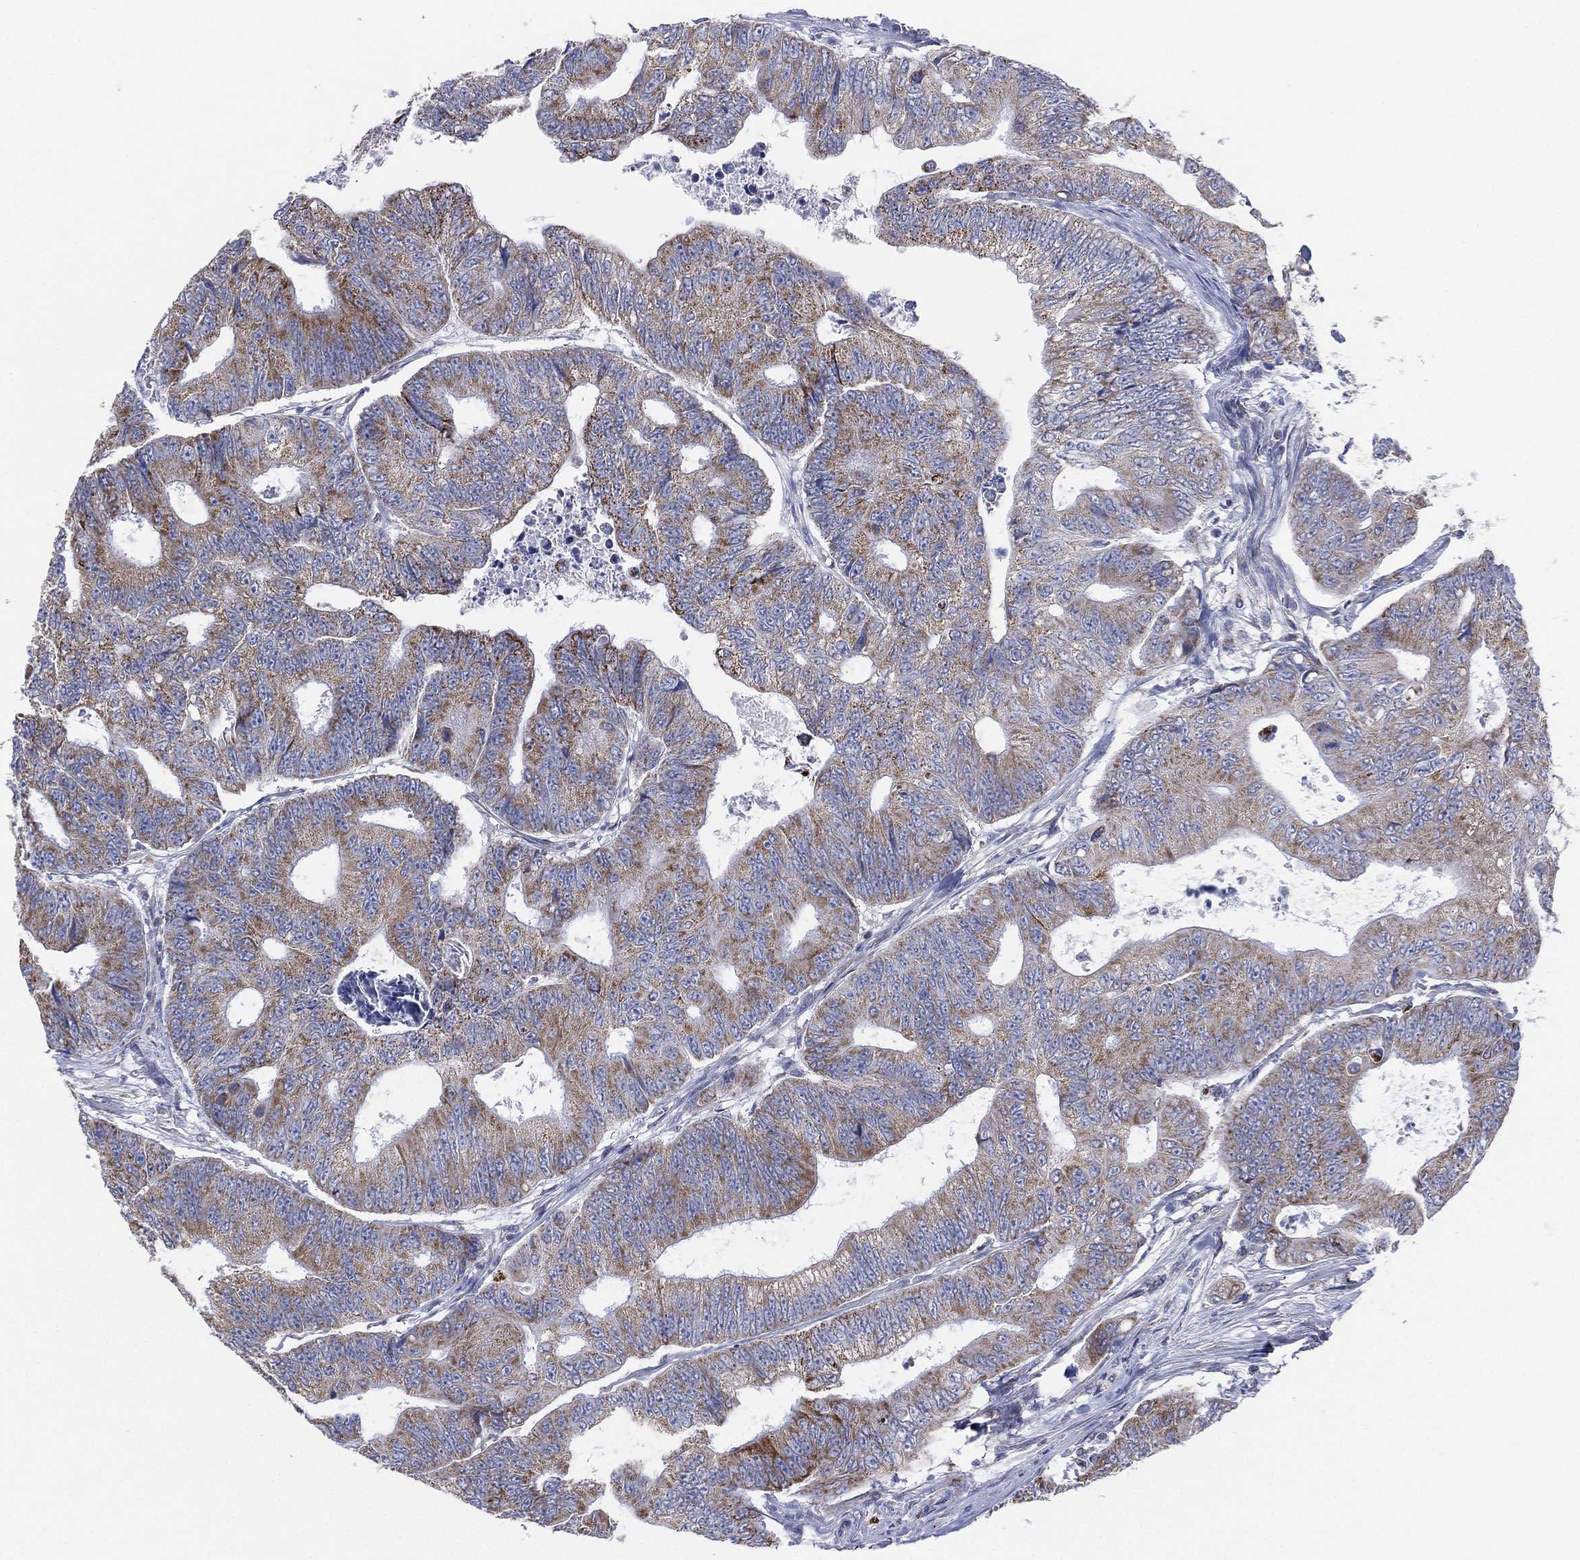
{"staining": {"intensity": "moderate", "quantity": "<25%", "location": "cytoplasmic/membranous"}, "tissue": "colorectal cancer", "cell_type": "Tumor cells", "image_type": "cancer", "snomed": [{"axis": "morphology", "description": "Adenocarcinoma, NOS"}, {"axis": "topography", "description": "Colon"}], "caption": "Brown immunohistochemical staining in human adenocarcinoma (colorectal) exhibits moderate cytoplasmic/membranous expression in approximately <25% of tumor cells.", "gene": "INA", "patient": {"sex": "female", "age": 48}}